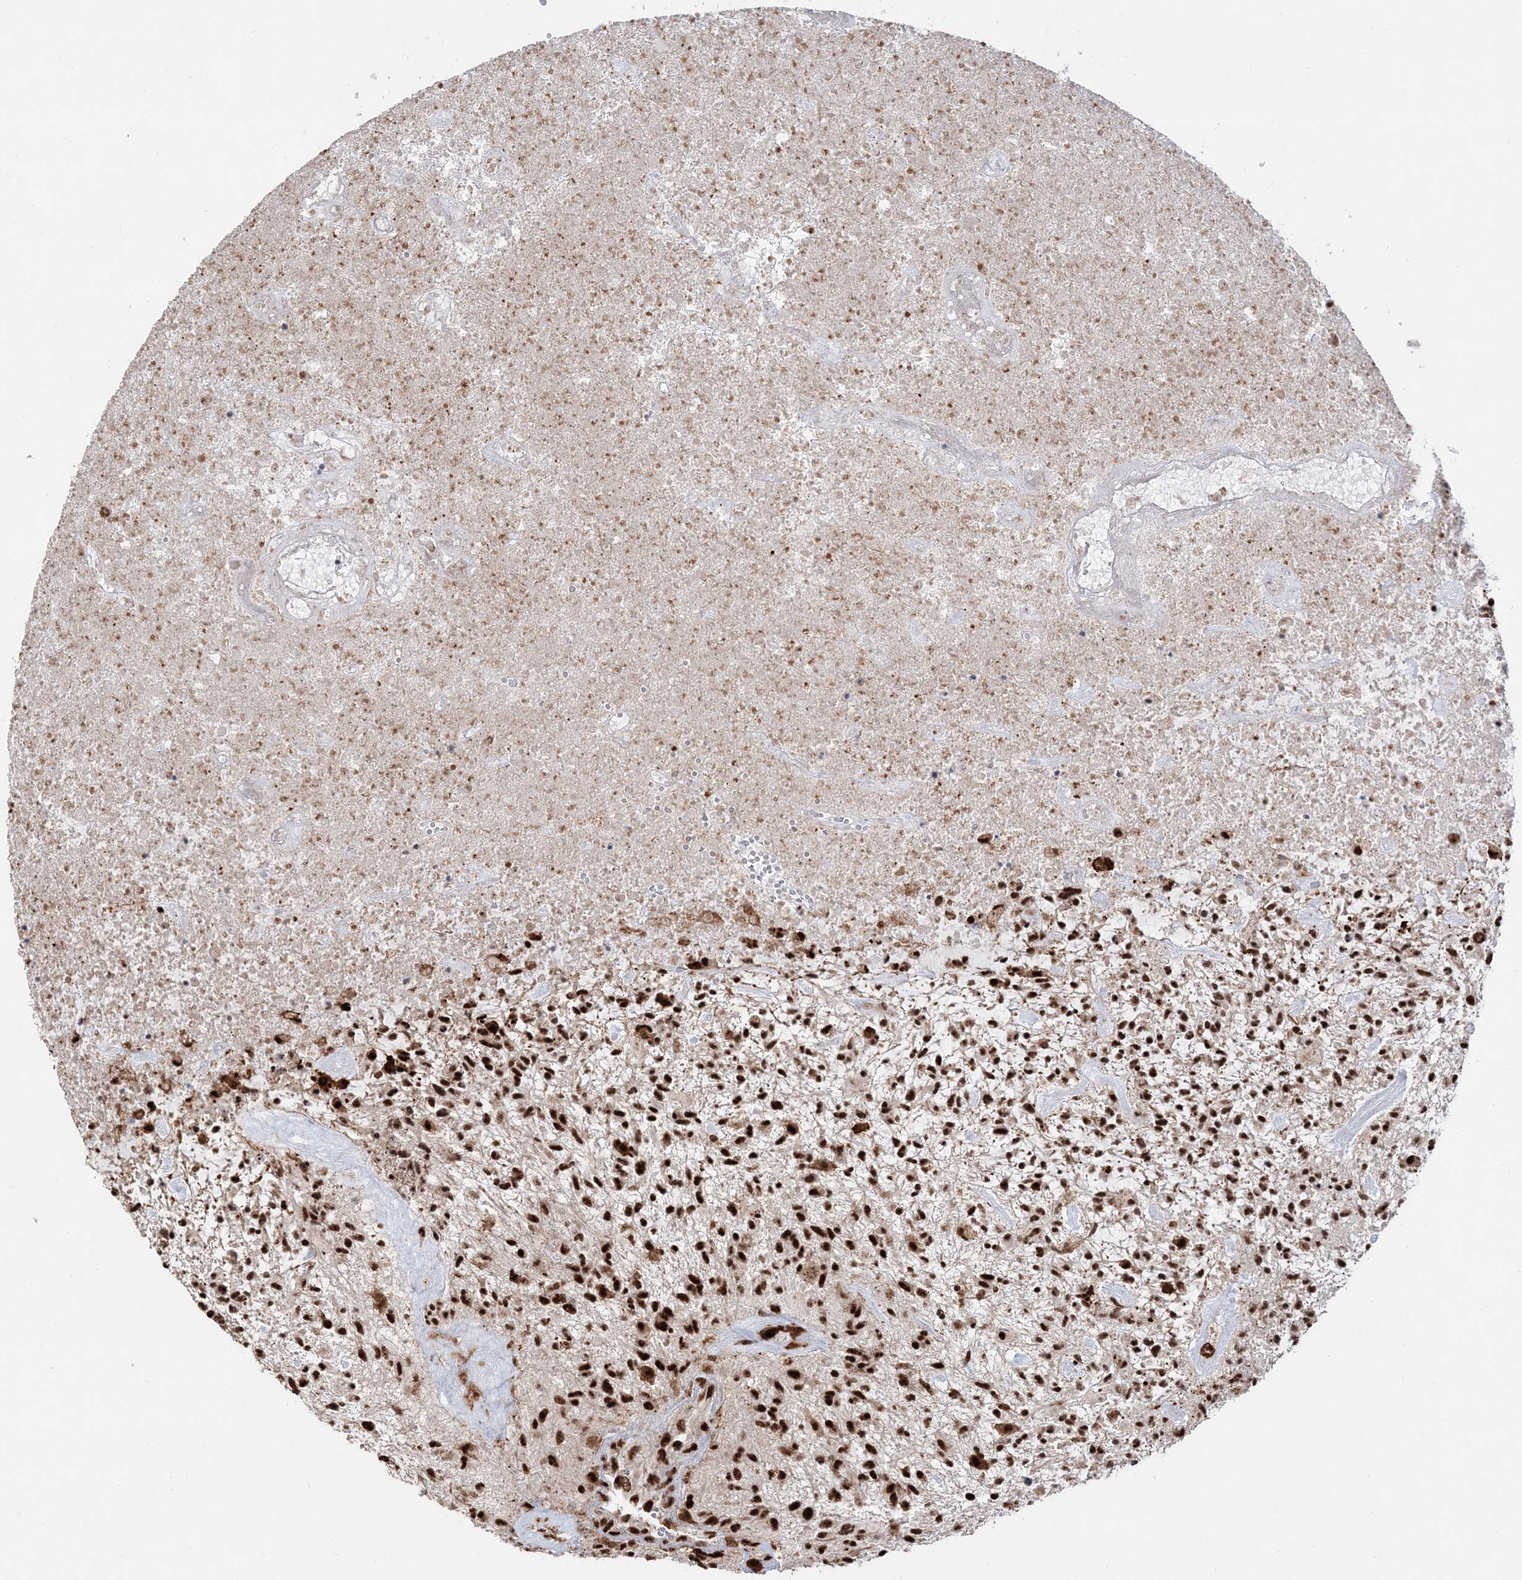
{"staining": {"intensity": "strong", "quantity": ">75%", "location": "nuclear"}, "tissue": "glioma", "cell_type": "Tumor cells", "image_type": "cancer", "snomed": [{"axis": "morphology", "description": "Glioma, malignant, High grade"}, {"axis": "topography", "description": "Brain"}], "caption": "High-power microscopy captured an immunohistochemistry (IHC) histopathology image of glioma, revealing strong nuclear positivity in about >75% of tumor cells.", "gene": "RBM17", "patient": {"sex": "male", "age": 47}}